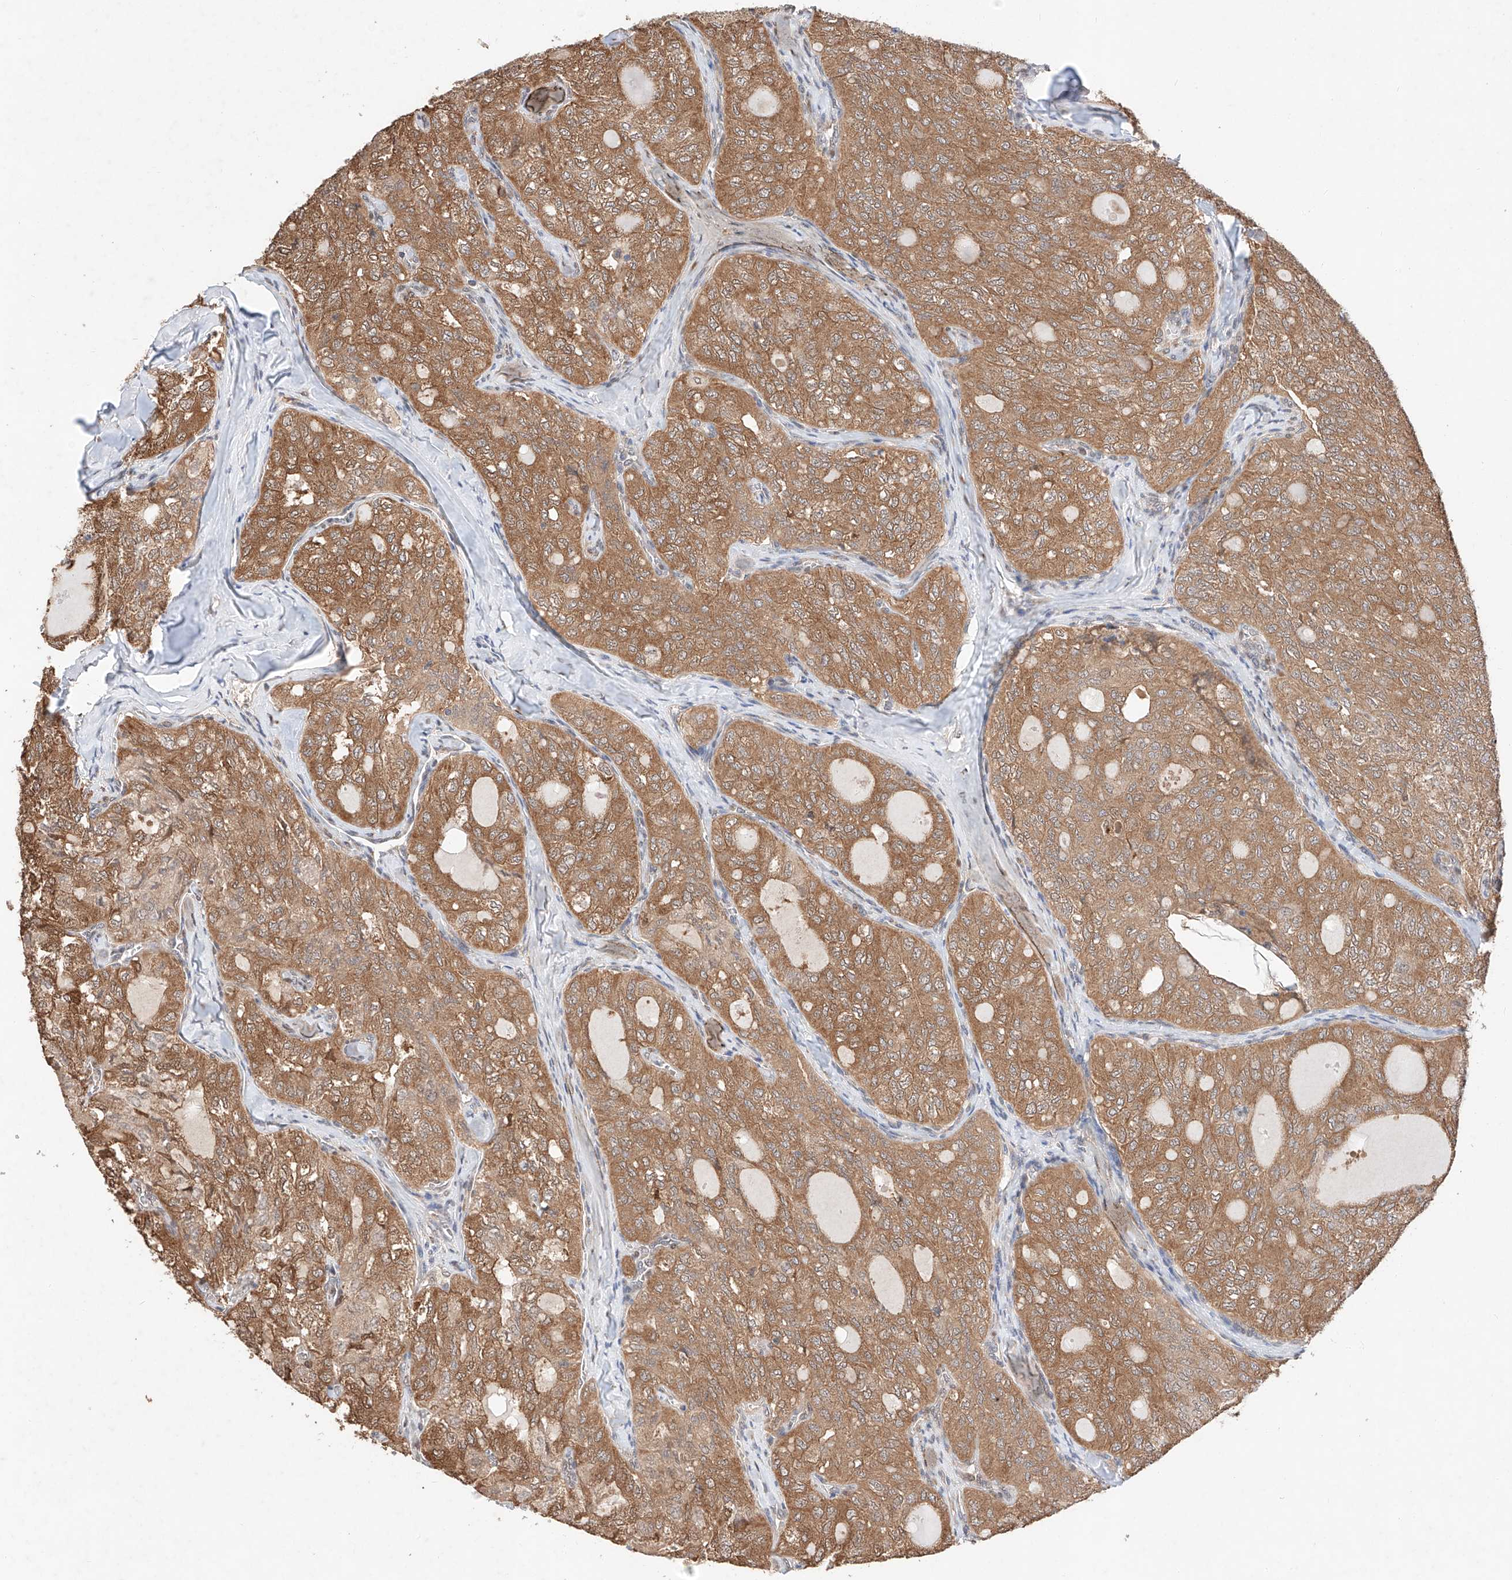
{"staining": {"intensity": "moderate", "quantity": ">75%", "location": "cytoplasmic/membranous"}, "tissue": "thyroid cancer", "cell_type": "Tumor cells", "image_type": "cancer", "snomed": [{"axis": "morphology", "description": "Follicular adenoma carcinoma, NOS"}, {"axis": "topography", "description": "Thyroid gland"}], "caption": "IHC photomicrograph of neoplastic tissue: follicular adenoma carcinoma (thyroid) stained using immunohistochemistry displays medium levels of moderate protein expression localized specifically in the cytoplasmic/membranous of tumor cells, appearing as a cytoplasmic/membranous brown color.", "gene": "ZSCAN4", "patient": {"sex": "male", "age": 75}}